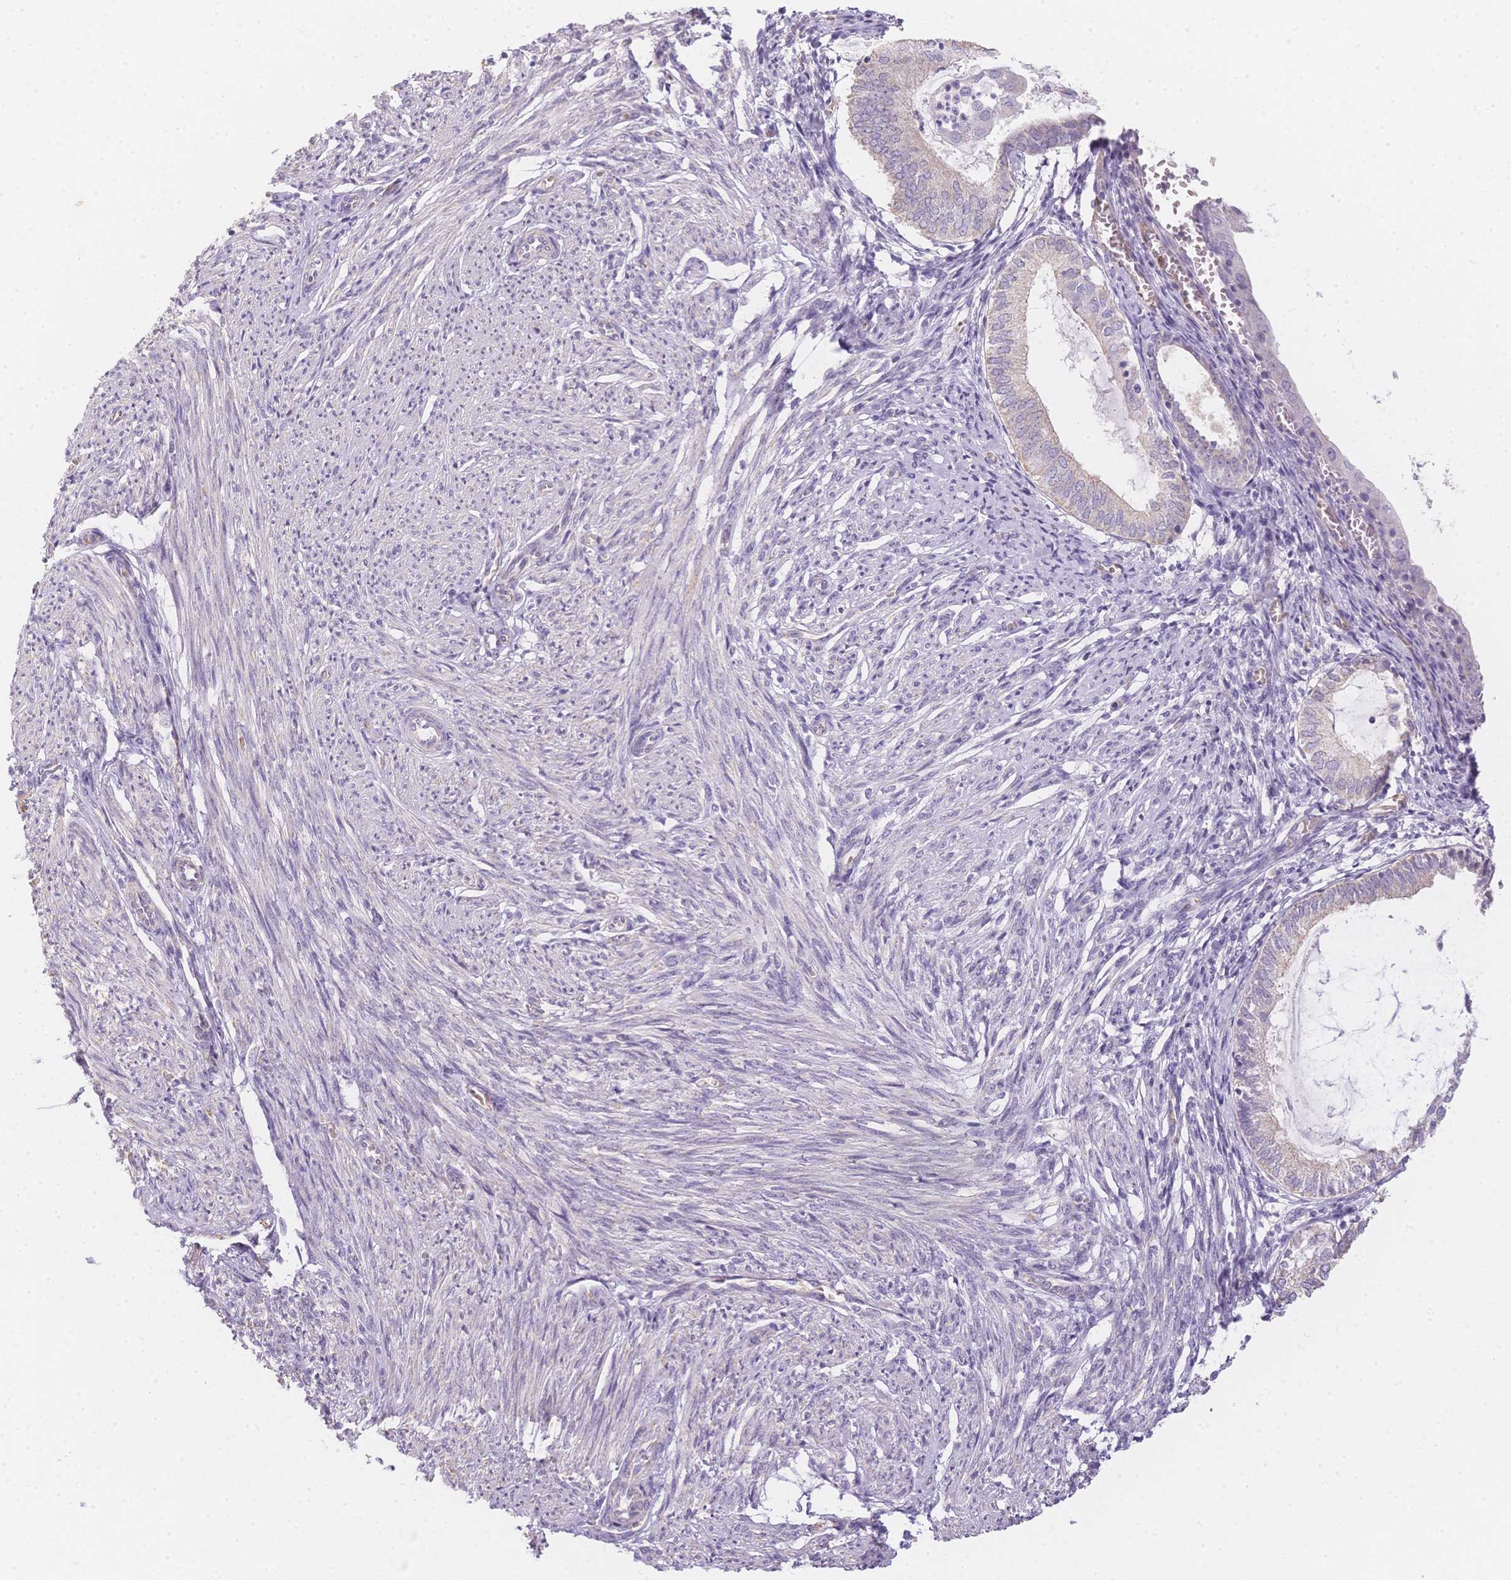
{"staining": {"intensity": "negative", "quantity": "none", "location": "none"}, "tissue": "endometrium", "cell_type": "Cells in endometrial stroma", "image_type": "normal", "snomed": [{"axis": "morphology", "description": "Normal tissue, NOS"}, {"axis": "topography", "description": "Endometrium"}], "caption": "An immunohistochemistry histopathology image of unremarkable endometrium is shown. There is no staining in cells in endometrial stroma of endometrium. Nuclei are stained in blue.", "gene": "SMYD1", "patient": {"sex": "female", "age": 50}}